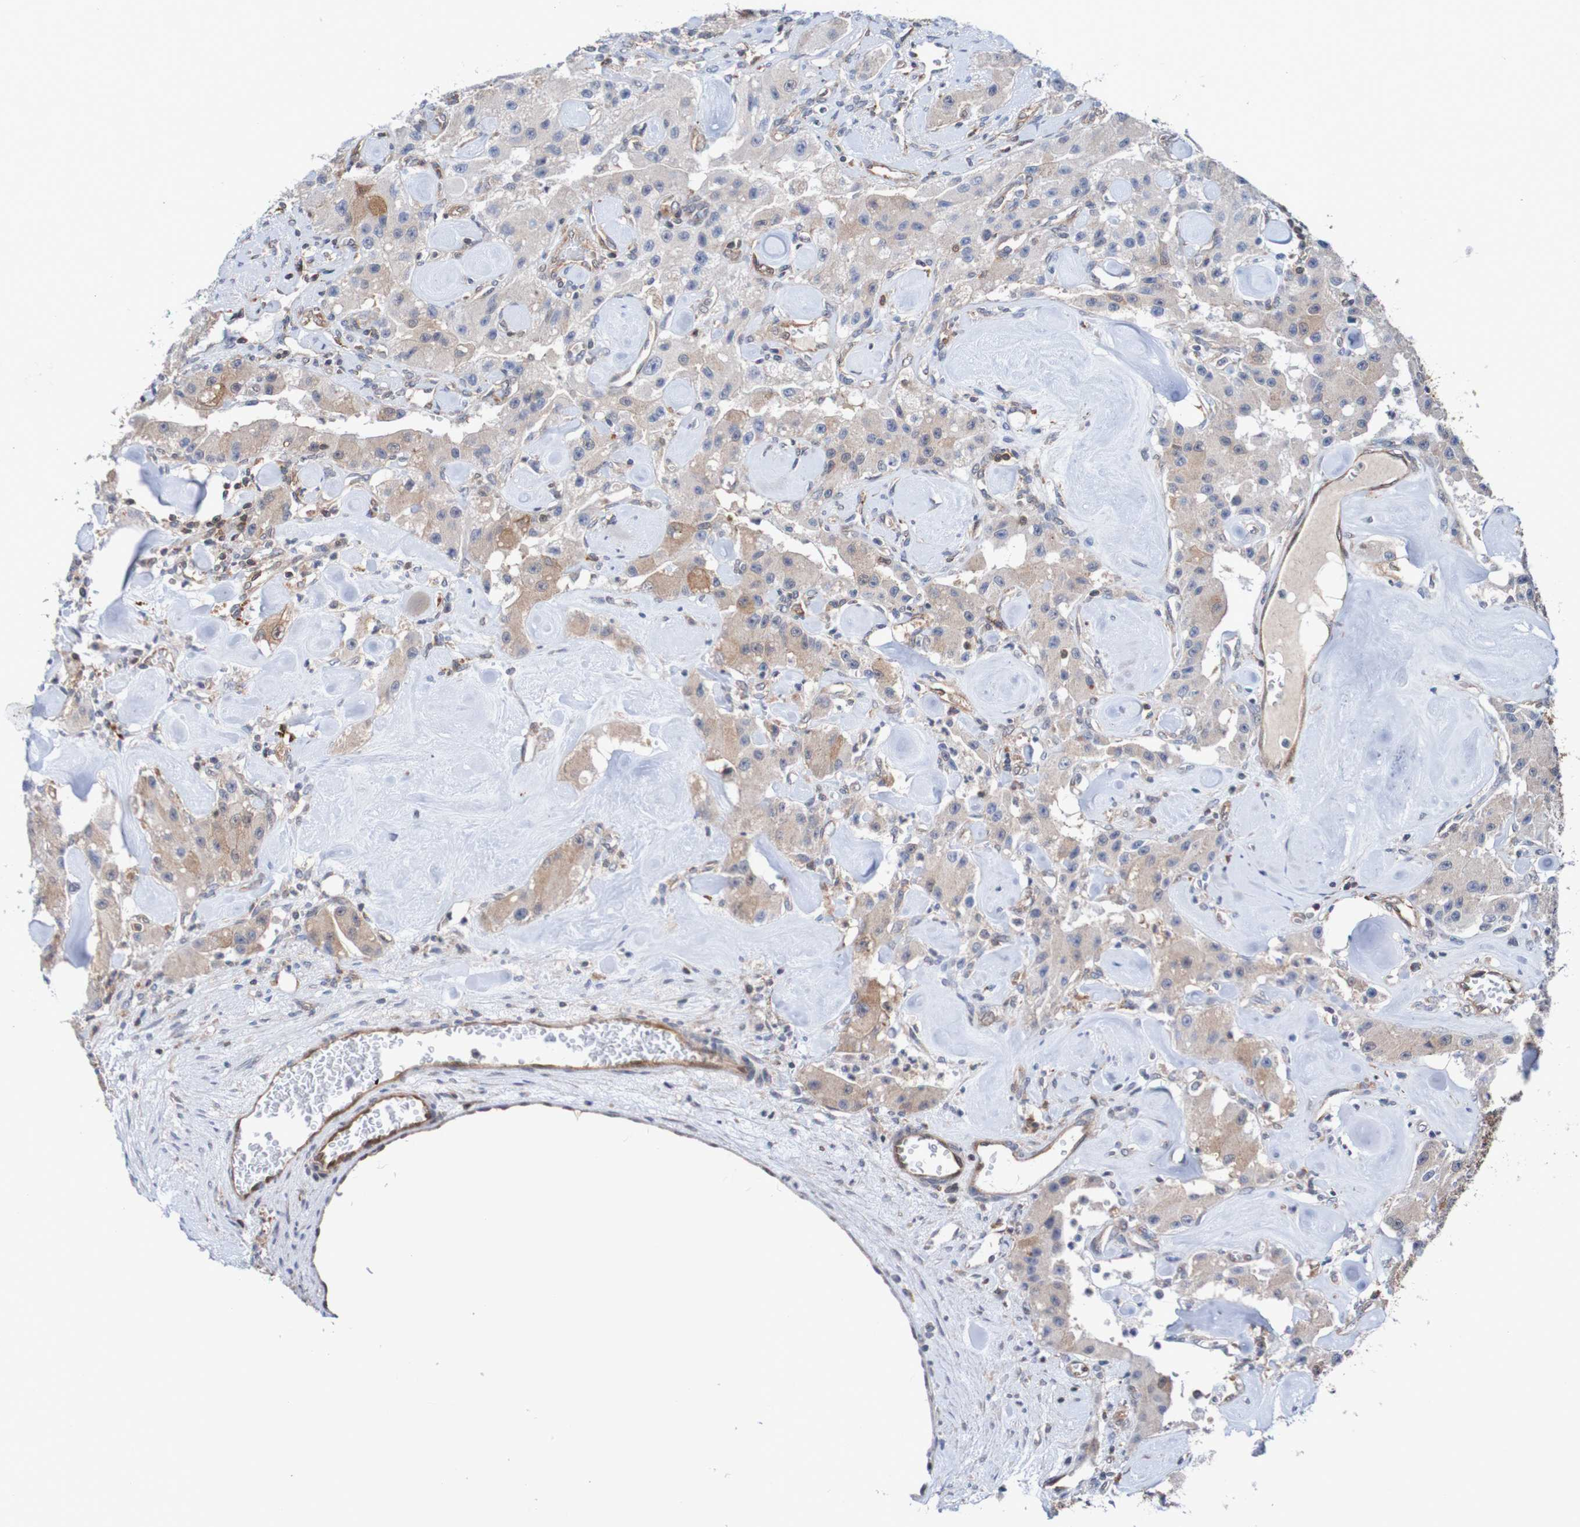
{"staining": {"intensity": "weak", "quantity": ">75%", "location": "cytoplasmic/membranous"}, "tissue": "carcinoid", "cell_type": "Tumor cells", "image_type": "cancer", "snomed": [{"axis": "morphology", "description": "Carcinoid, malignant, NOS"}, {"axis": "topography", "description": "Pancreas"}], "caption": "Weak cytoplasmic/membranous staining for a protein is identified in about >75% of tumor cells of carcinoid using immunohistochemistry.", "gene": "RIGI", "patient": {"sex": "male", "age": 41}}